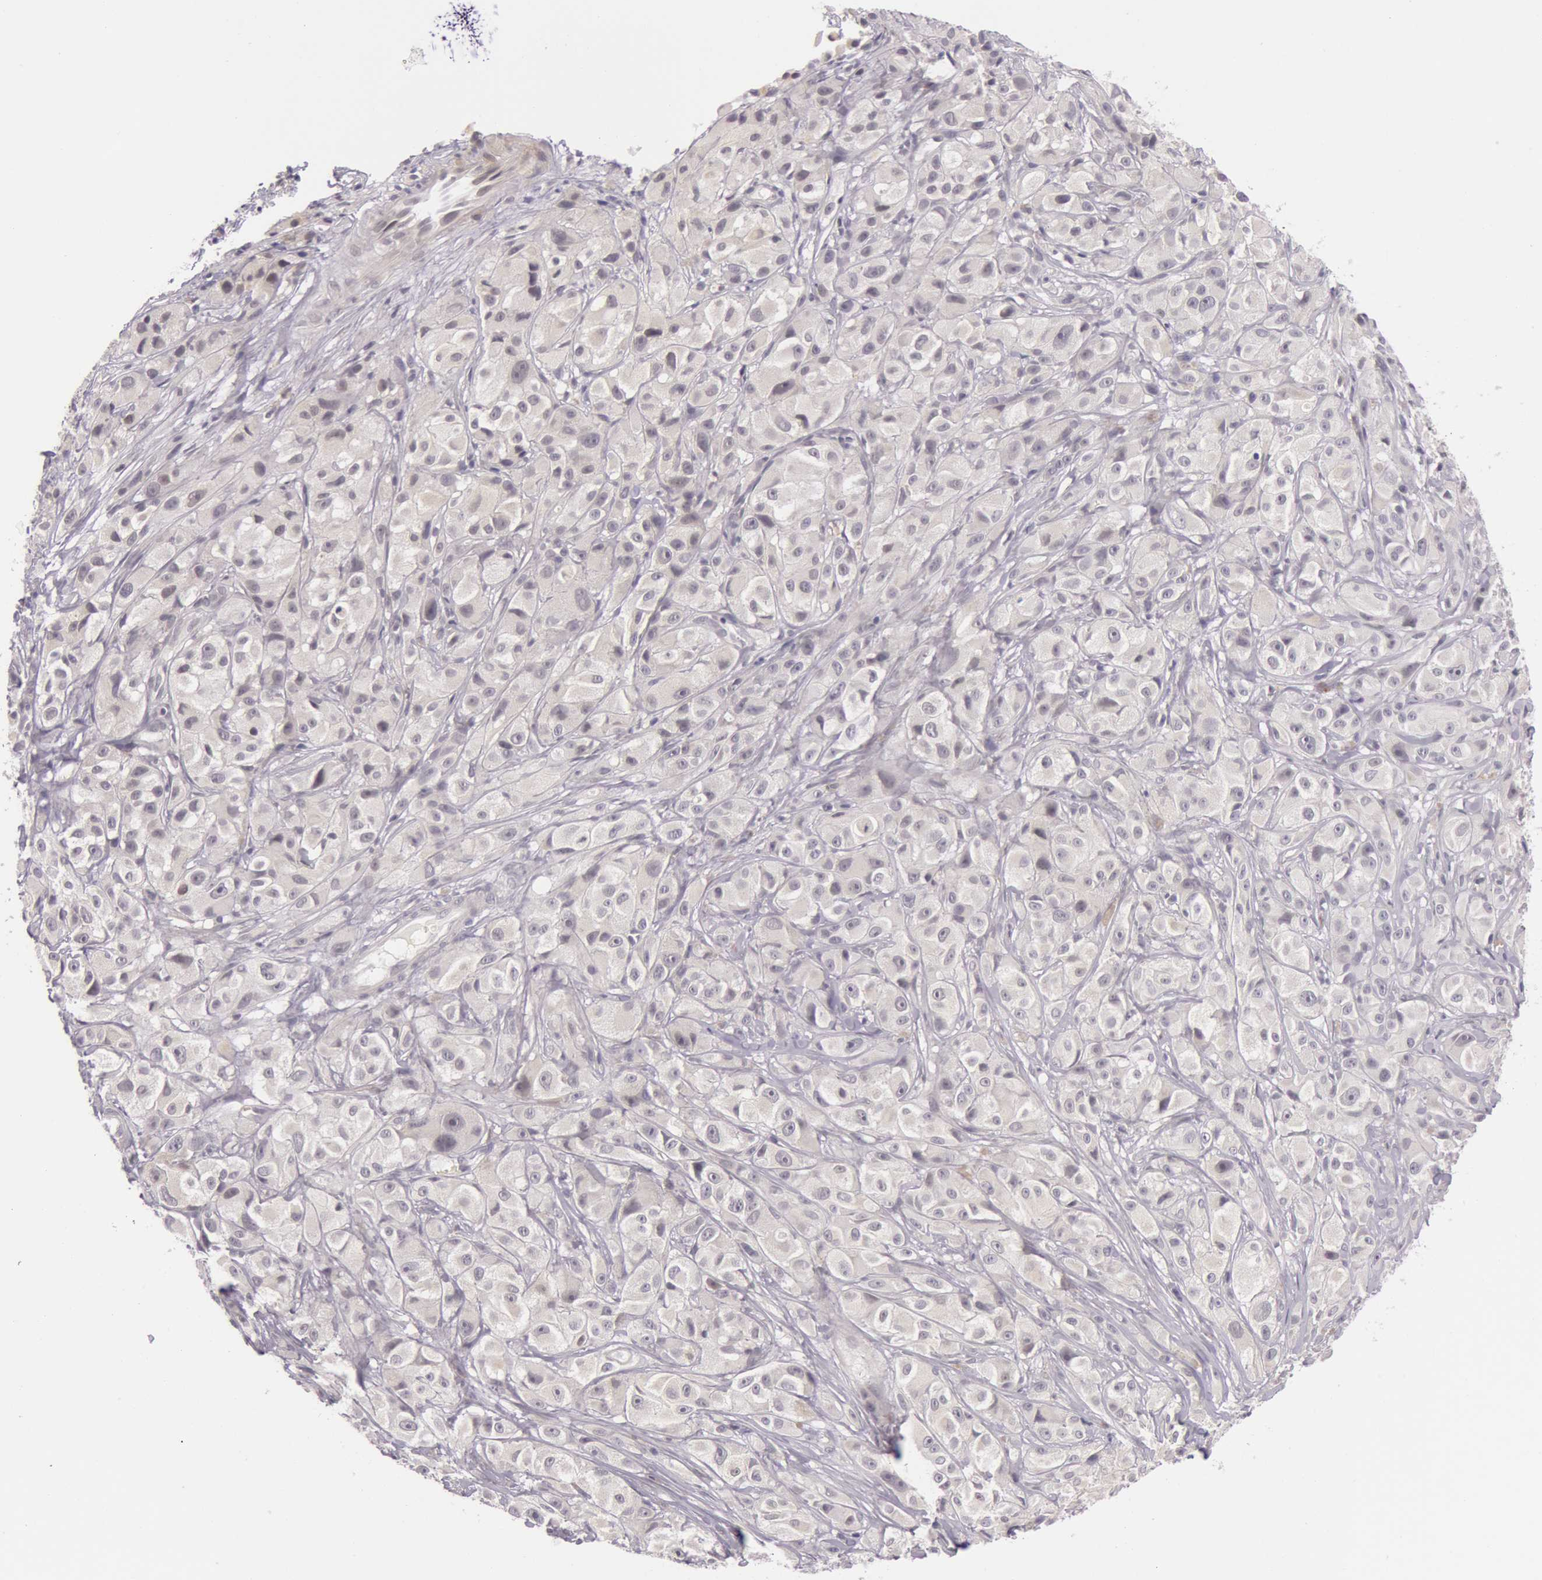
{"staining": {"intensity": "negative", "quantity": "none", "location": "none"}, "tissue": "melanoma", "cell_type": "Tumor cells", "image_type": "cancer", "snomed": [{"axis": "morphology", "description": "Malignant melanoma, NOS"}, {"axis": "topography", "description": "Skin"}], "caption": "Immunohistochemical staining of human melanoma shows no significant staining in tumor cells.", "gene": "RBMY1F", "patient": {"sex": "male", "age": 56}}